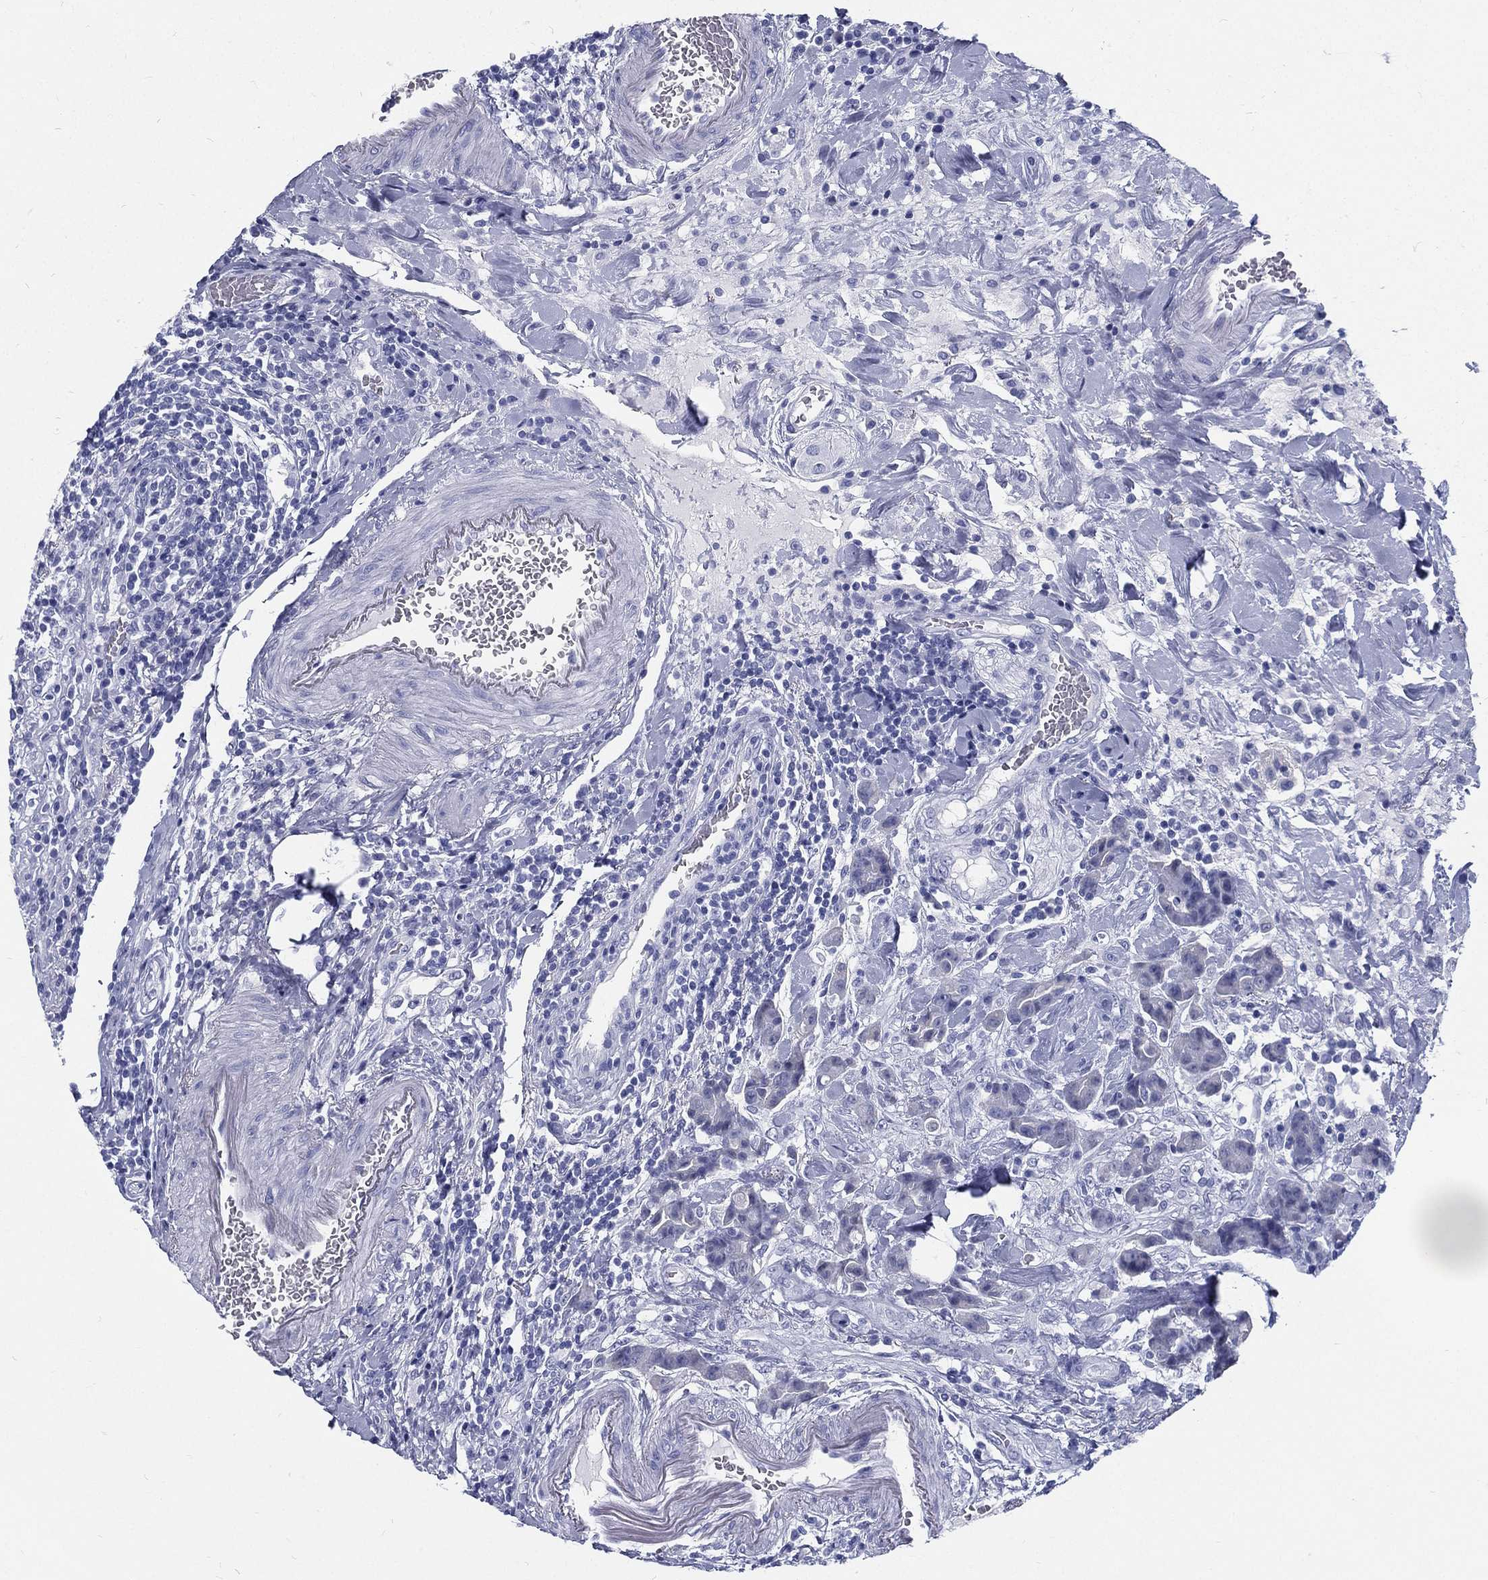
{"staining": {"intensity": "negative", "quantity": "none", "location": "none"}, "tissue": "colorectal cancer", "cell_type": "Tumor cells", "image_type": "cancer", "snomed": [{"axis": "morphology", "description": "Adenocarcinoma, NOS"}, {"axis": "topography", "description": "Colon"}], "caption": "This is an immunohistochemistry histopathology image of colorectal adenocarcinoma. There is no expression in tumor cells.", "gene": "RSPH4A", "patient": {"sex": "female", "age": 69}}